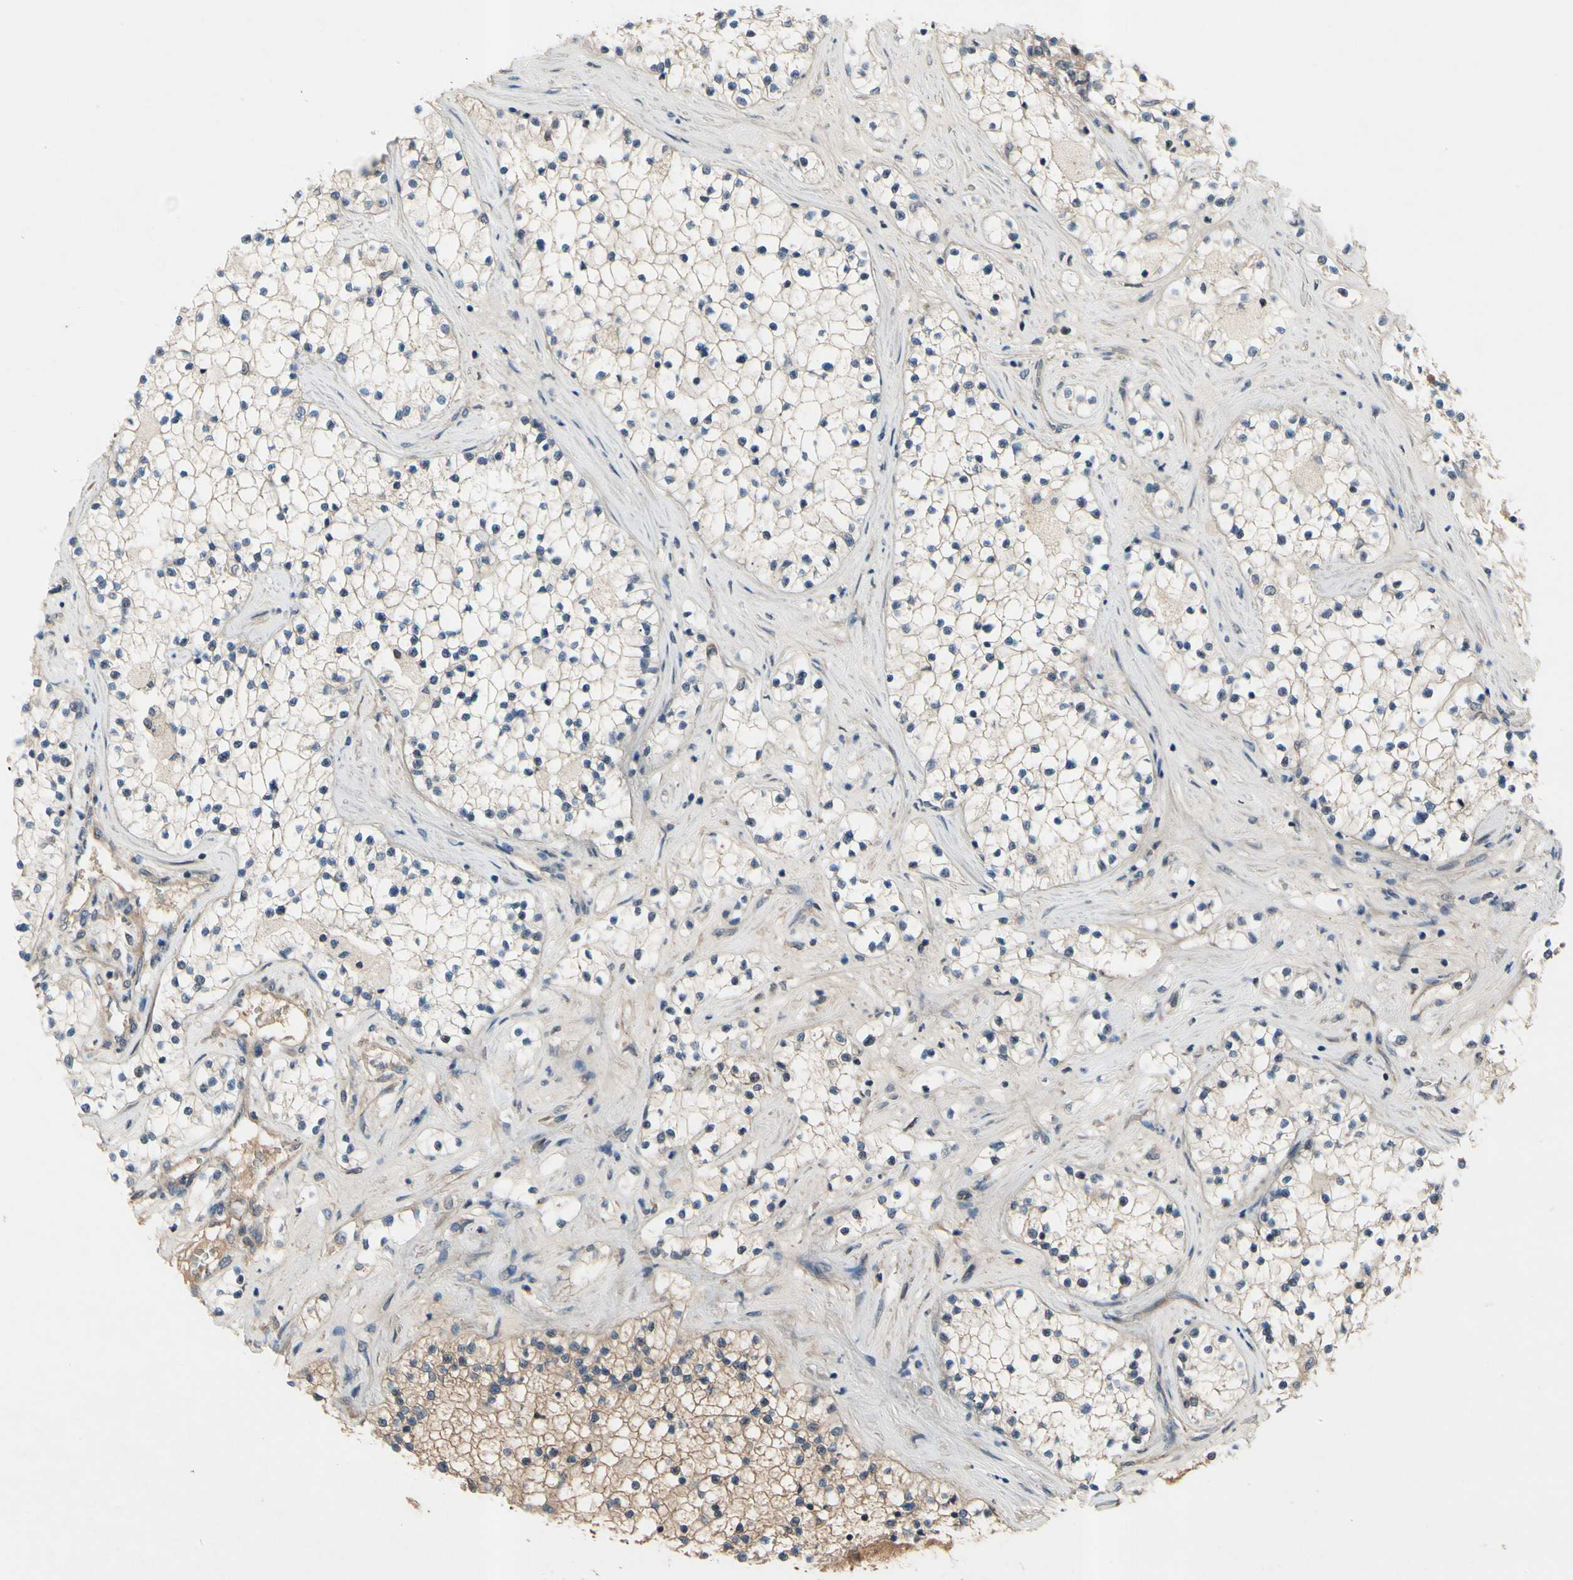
{"staining": {"intensity": "weak", "quantity": "<25%", "location": "cytoplasmic/membranous"}, "tissue": "renal cancer", "cell_type": "Tumor cells", "image_type": "cancer", "snomed": [{"axis": "morphology", "description": "Adenocarcinoma, NOS"}, {"axis": "topography", "description": "Kidney"}], "caption": "Human renal cancer stained for a protein using immunohistochemistry (IHC) exhibits no positivity in tumor cells.", "gene": "ICAM5", "patient": {"sex": "male", "age": 68}}